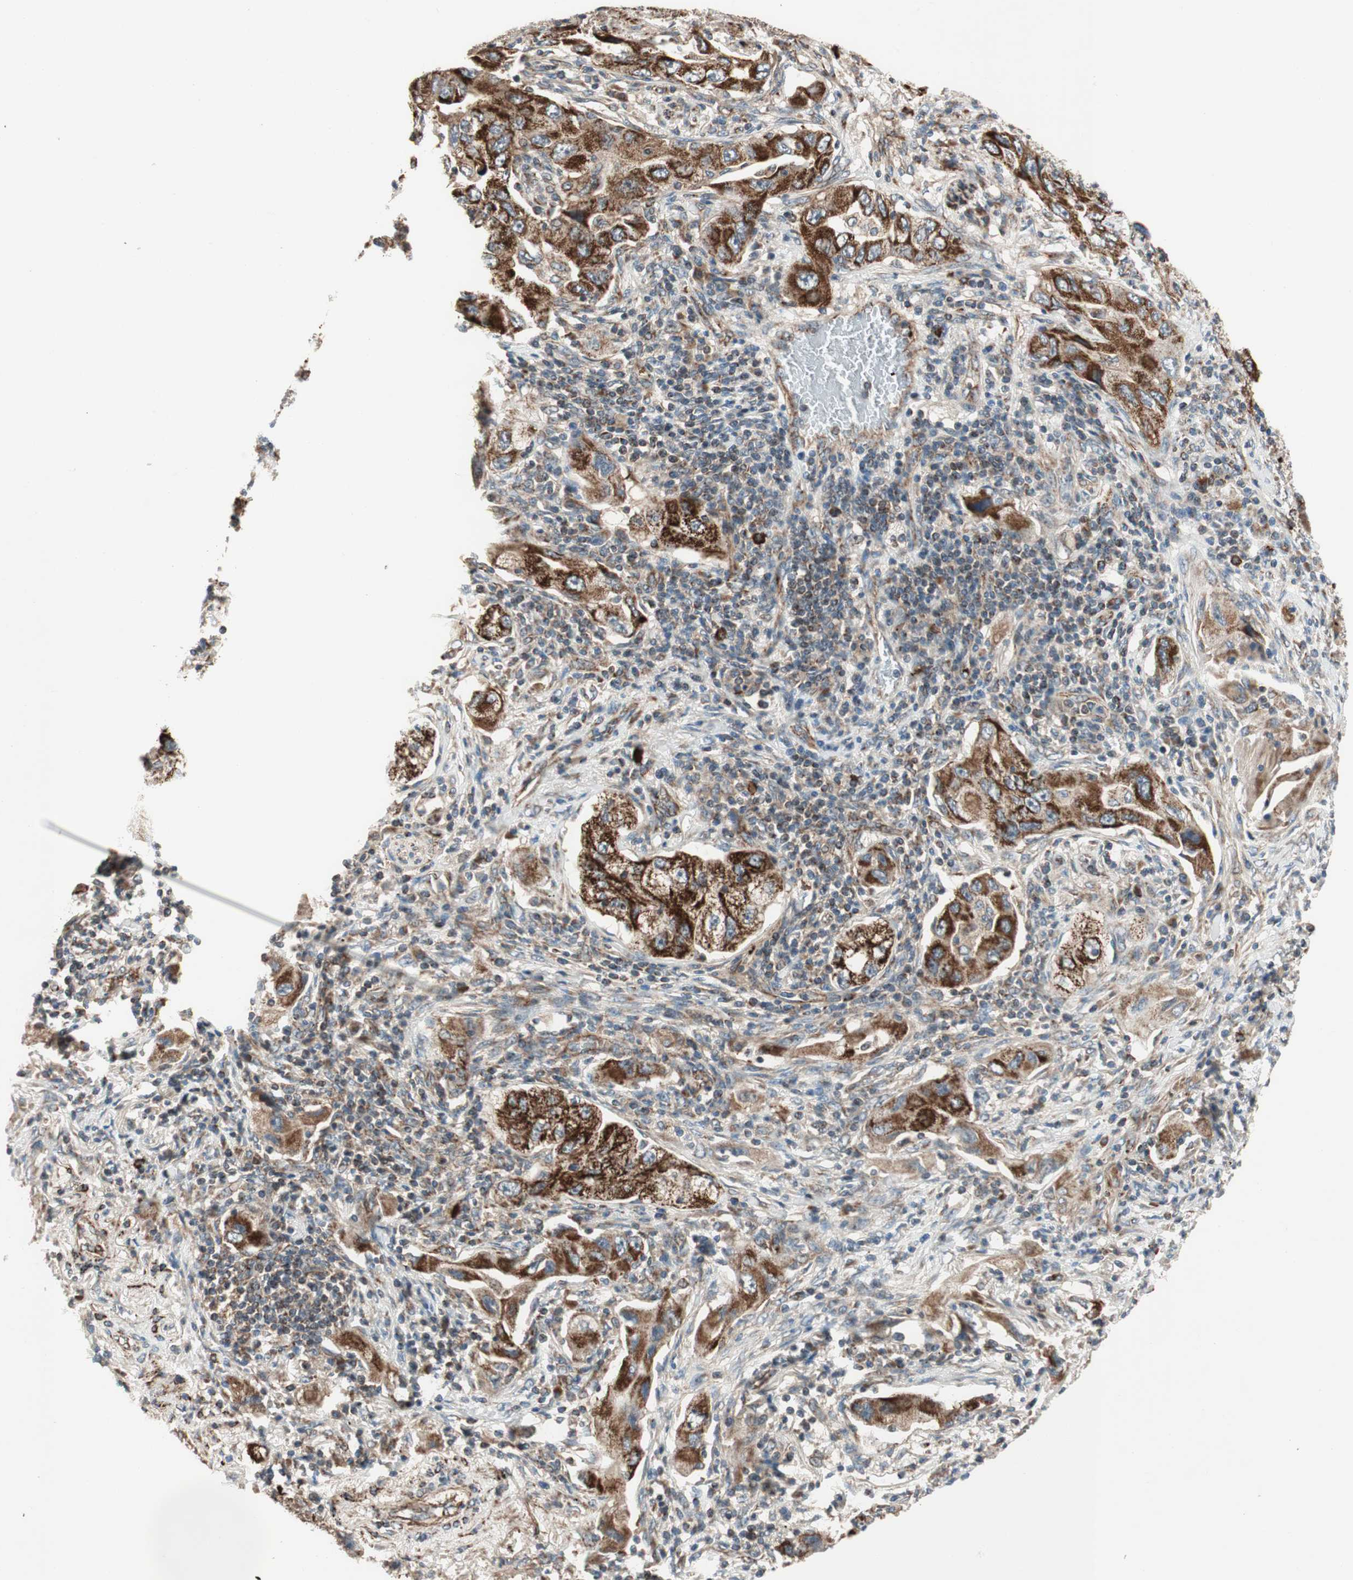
{"staining": {"intensity": "strong", "quantity": ">75%", "location": "cytoplasmic/membranous"}, "tissue": "lung cancer", "cell_type": "Tumor cells", "image_type": "cancer", "snomed": [{"axis": "morphology", "description": "Adenocarcinoma, NOS"}, {"axis": "topography", "description": "Lung"}], "caption": "Immunohistochemistry (IHC) of lung cancer (adenocarcinoma) demonstrates high levels of strong cytoplasmic/membranous staining in about >75% of tumor cells. The protein is stained brown, and the nuclei are stained in blue (DAB (3,3'-diaminobenzidine) IHC with brightfield microscopy, high magnification).", "gene": "AKAP1", "patient": {"sex": "female", "age": 65}}